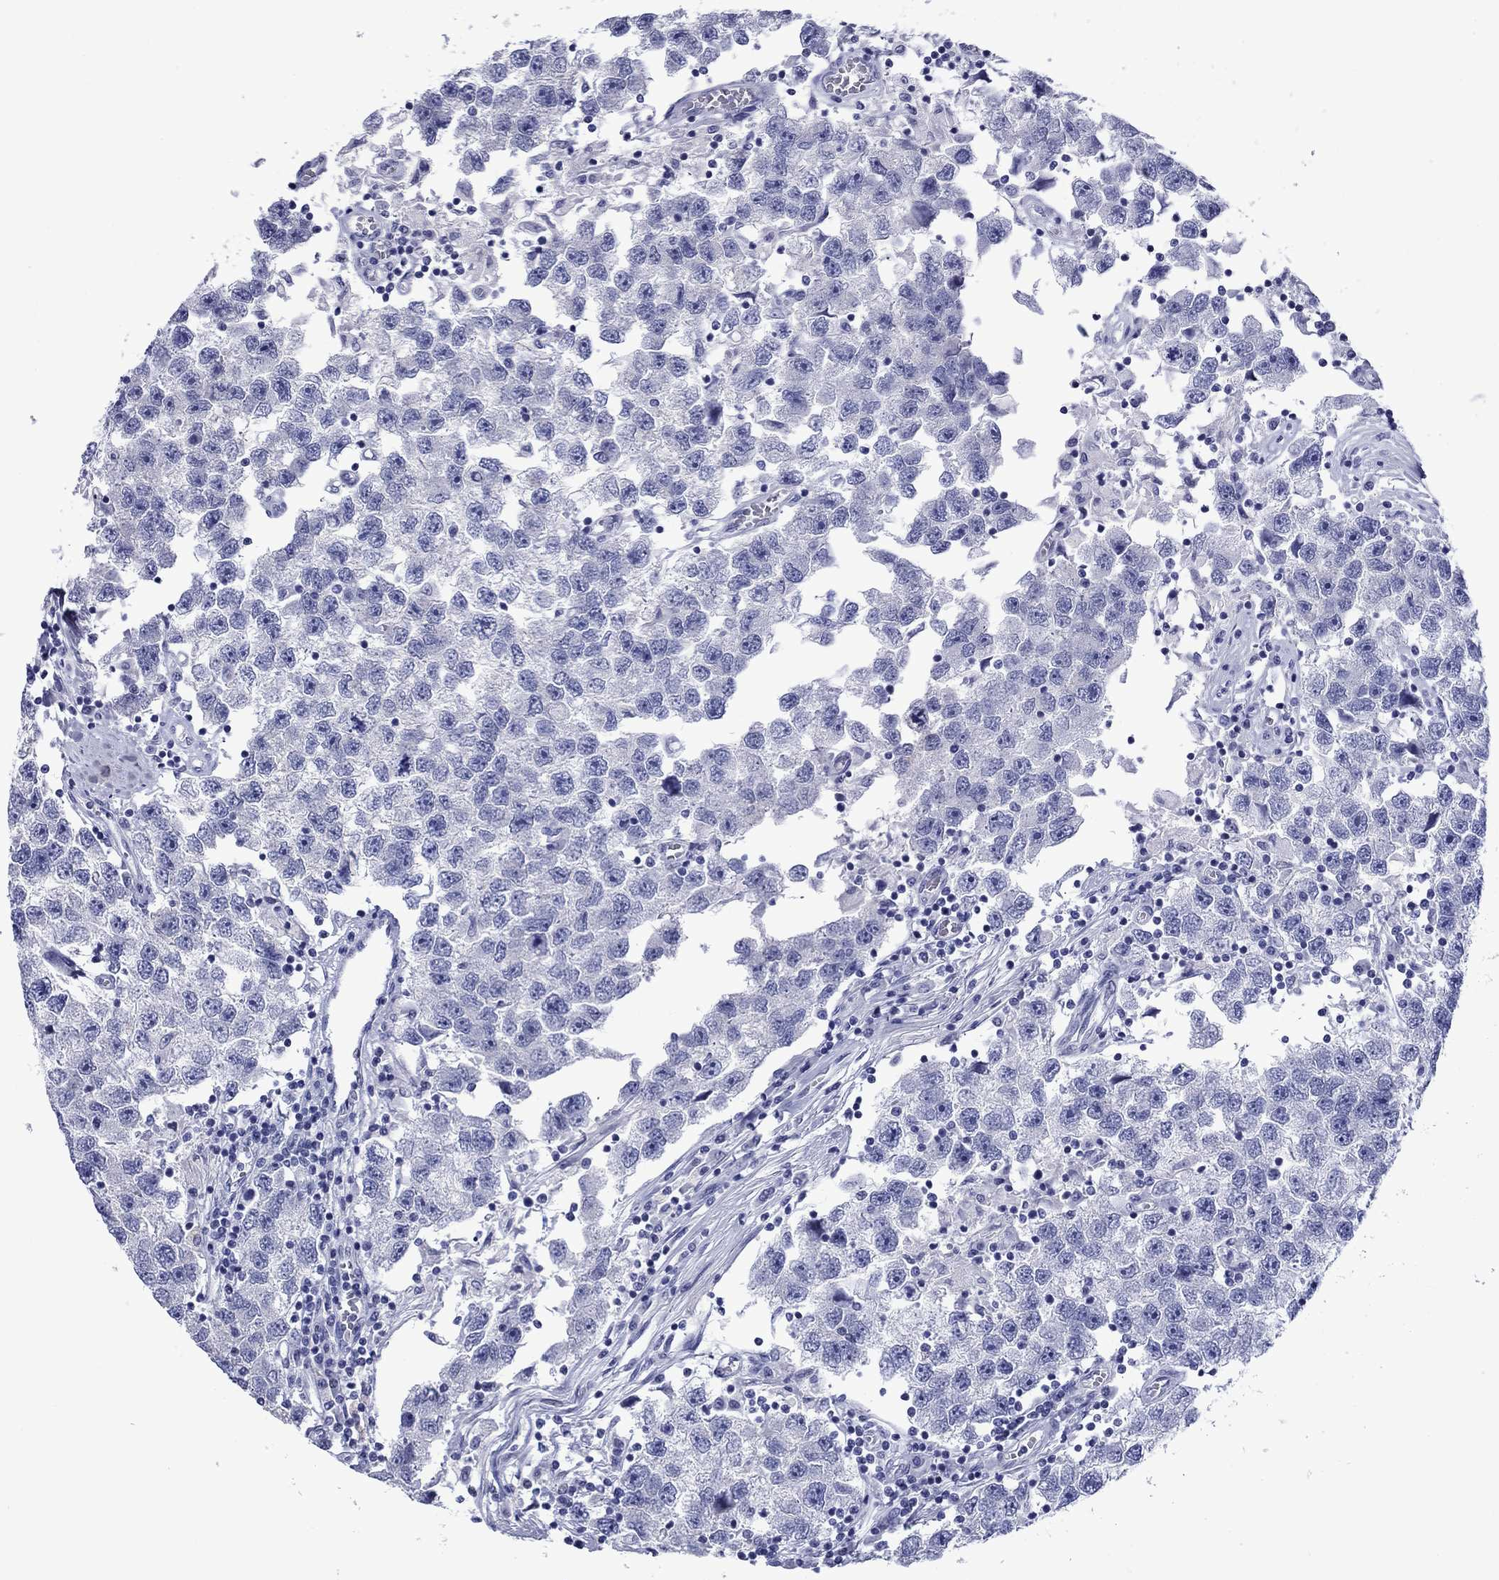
{"staining": {"intensity": "negative", "quantity": "none", "location": "none"}, "tissue": "testis cancer", "cell_type": "Tumor cells", "image_type": "cancer", "snomed": [{"axis": "morphology", "description": "Seminoma, NOS"}, {"axis": "topography", "description": "Testis"}], "caption": "DAB (3,3'-diaminobenzidine) immunohistochemical staining of seminoma (testis) demonstrates no significant staining in tumor cells. (DAB (3,3'-diaminobenzidine) immunohistochemistry with hematoxylin counter stain).", "gene": "PIWIL1", "patient": {"sex": "male", "age": 26}}